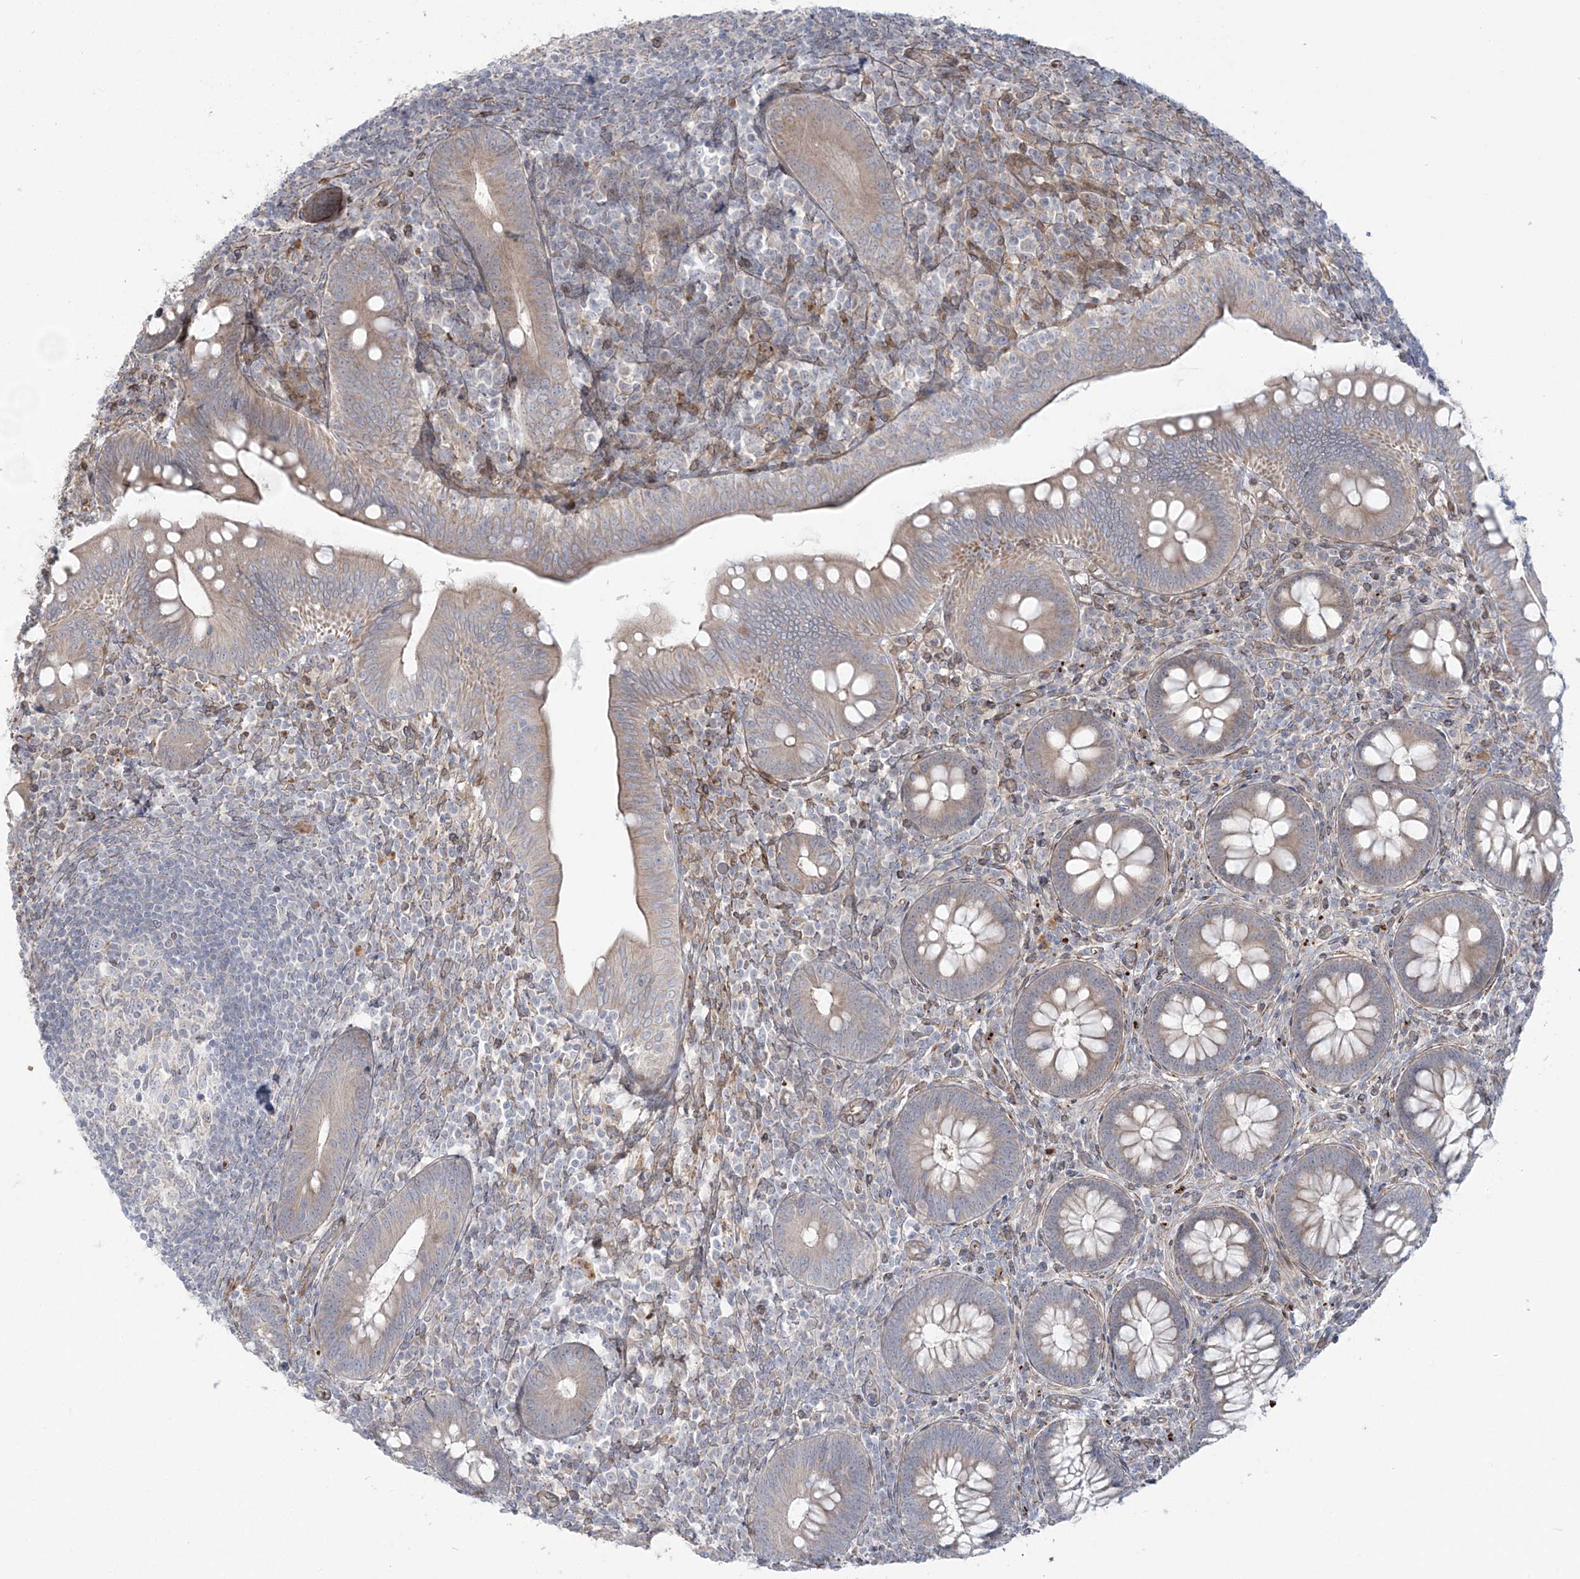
{"staining": {"intensity": "moderate", "quantity": ">75%", "location": "cytoplasmic/membranous"}, "tissue": "appendix", "cell_type": "Glandular cells", "image_type": "normal", "snomed": [{"axis": "morphology", "description": "Normal tissue, NOS"}, {"axis": "topography", "description": "Appendix"}], "caption": "Brown immunohistochemical staining in normal appendix displays moderate cytoplasmic/membranous staining in about >75% of glandular cells.", "gene": "NUDT9", "patient": {"sex": "male", "age": 14}}